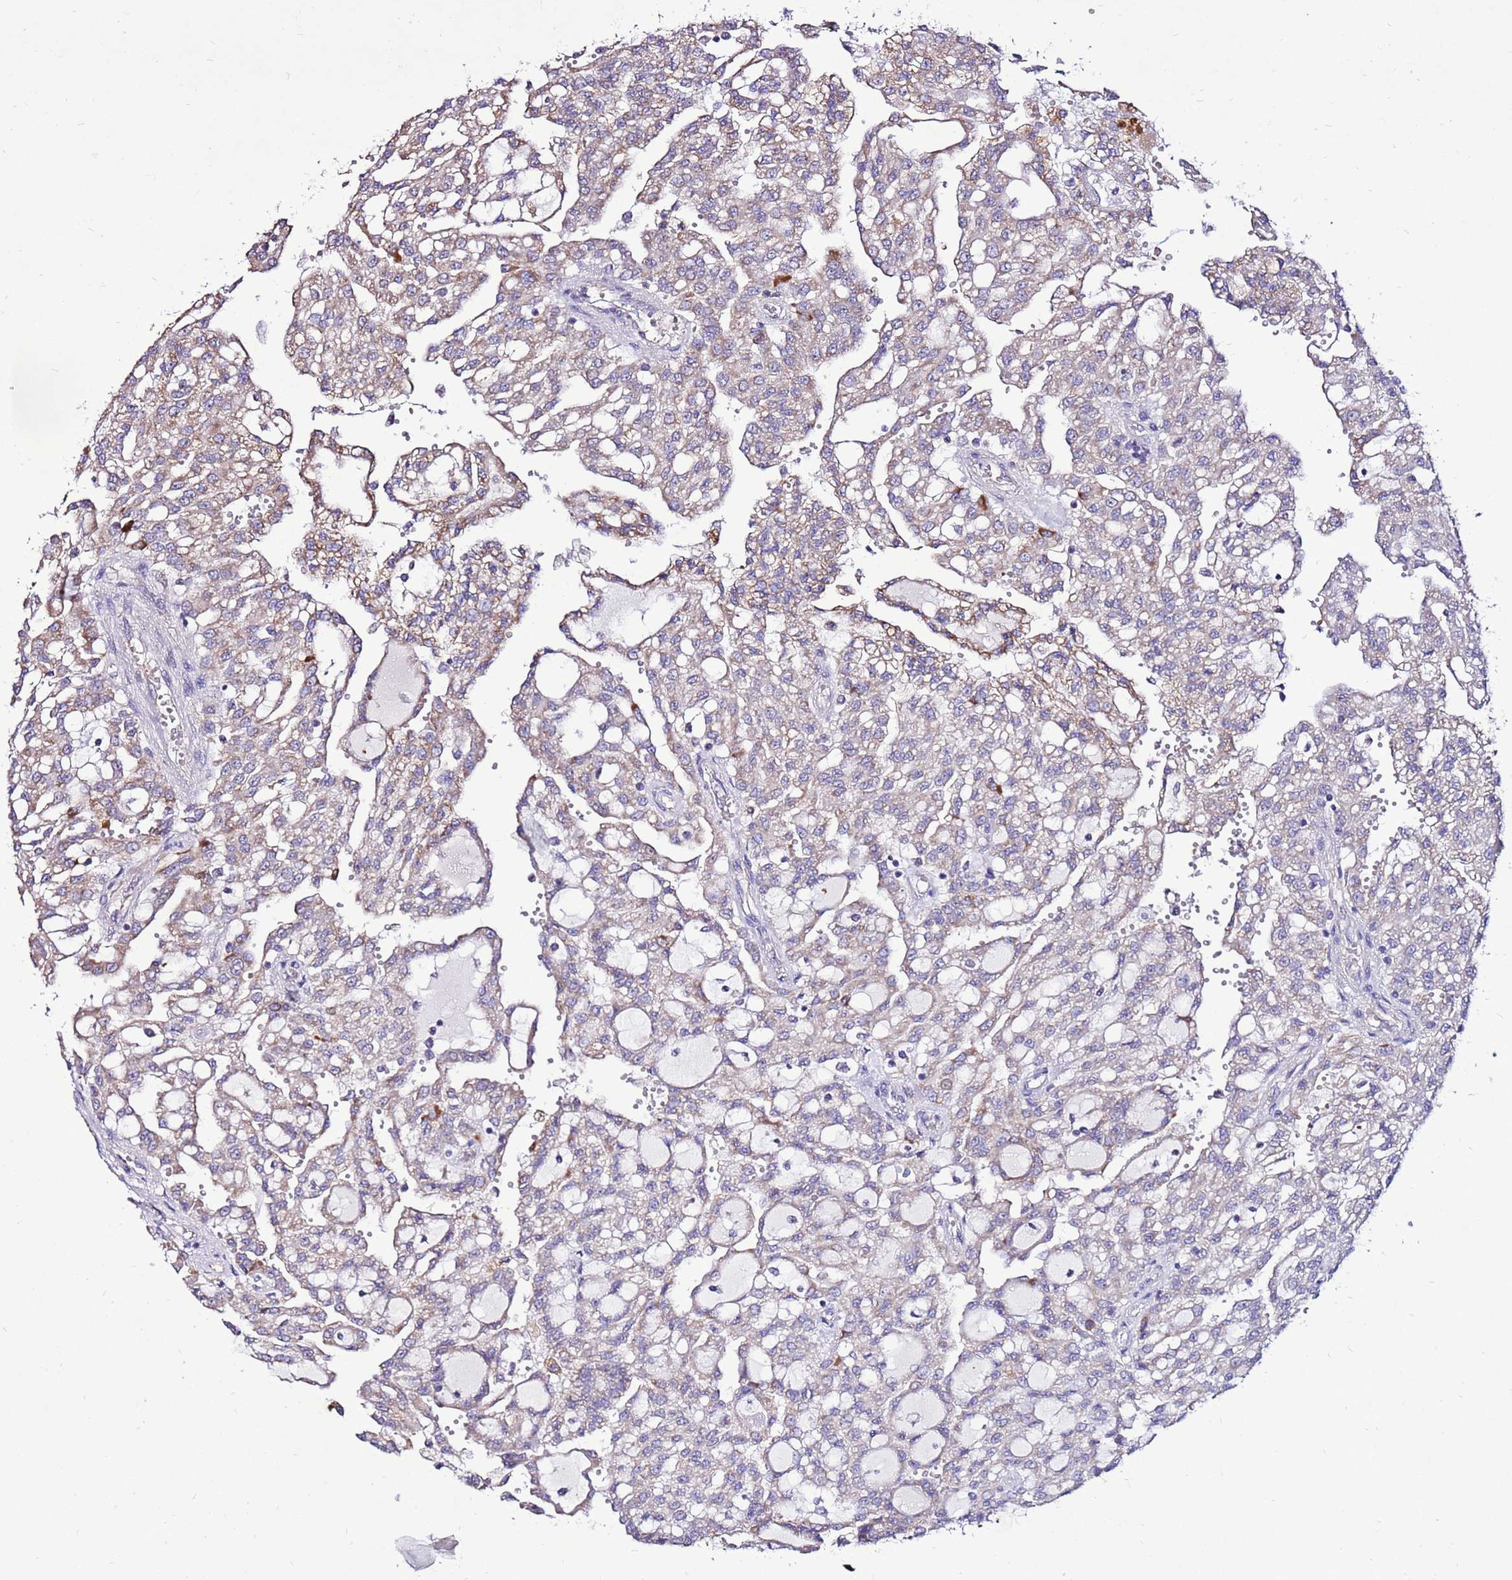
{"staining": {"intensity": "moderate", "quantity": ">75%", "location": "cytoplasmic/membranous"}, "tissue": "renal cancer", "cell_type": "Tumor cells", "image_type": "cancer", "snomed": [{"axis": "morphology", "description": "Adenocarcinoma, NOS"}, {"axis": "topography", "description": "Kidney"}], "caption": "The photomicrograph demonstrates immunohistochemical staining of renal cancer. There is moderate cytoplasmic/membranous expression is appreciated in about >75% of tumor cells. (DAB (3,3'-diaminobenzidine) IHC, brown staining for protein, blue staining for nuclei).", "gene": "TMEM106C", "patient": {"sex": "male", "age": 63}}